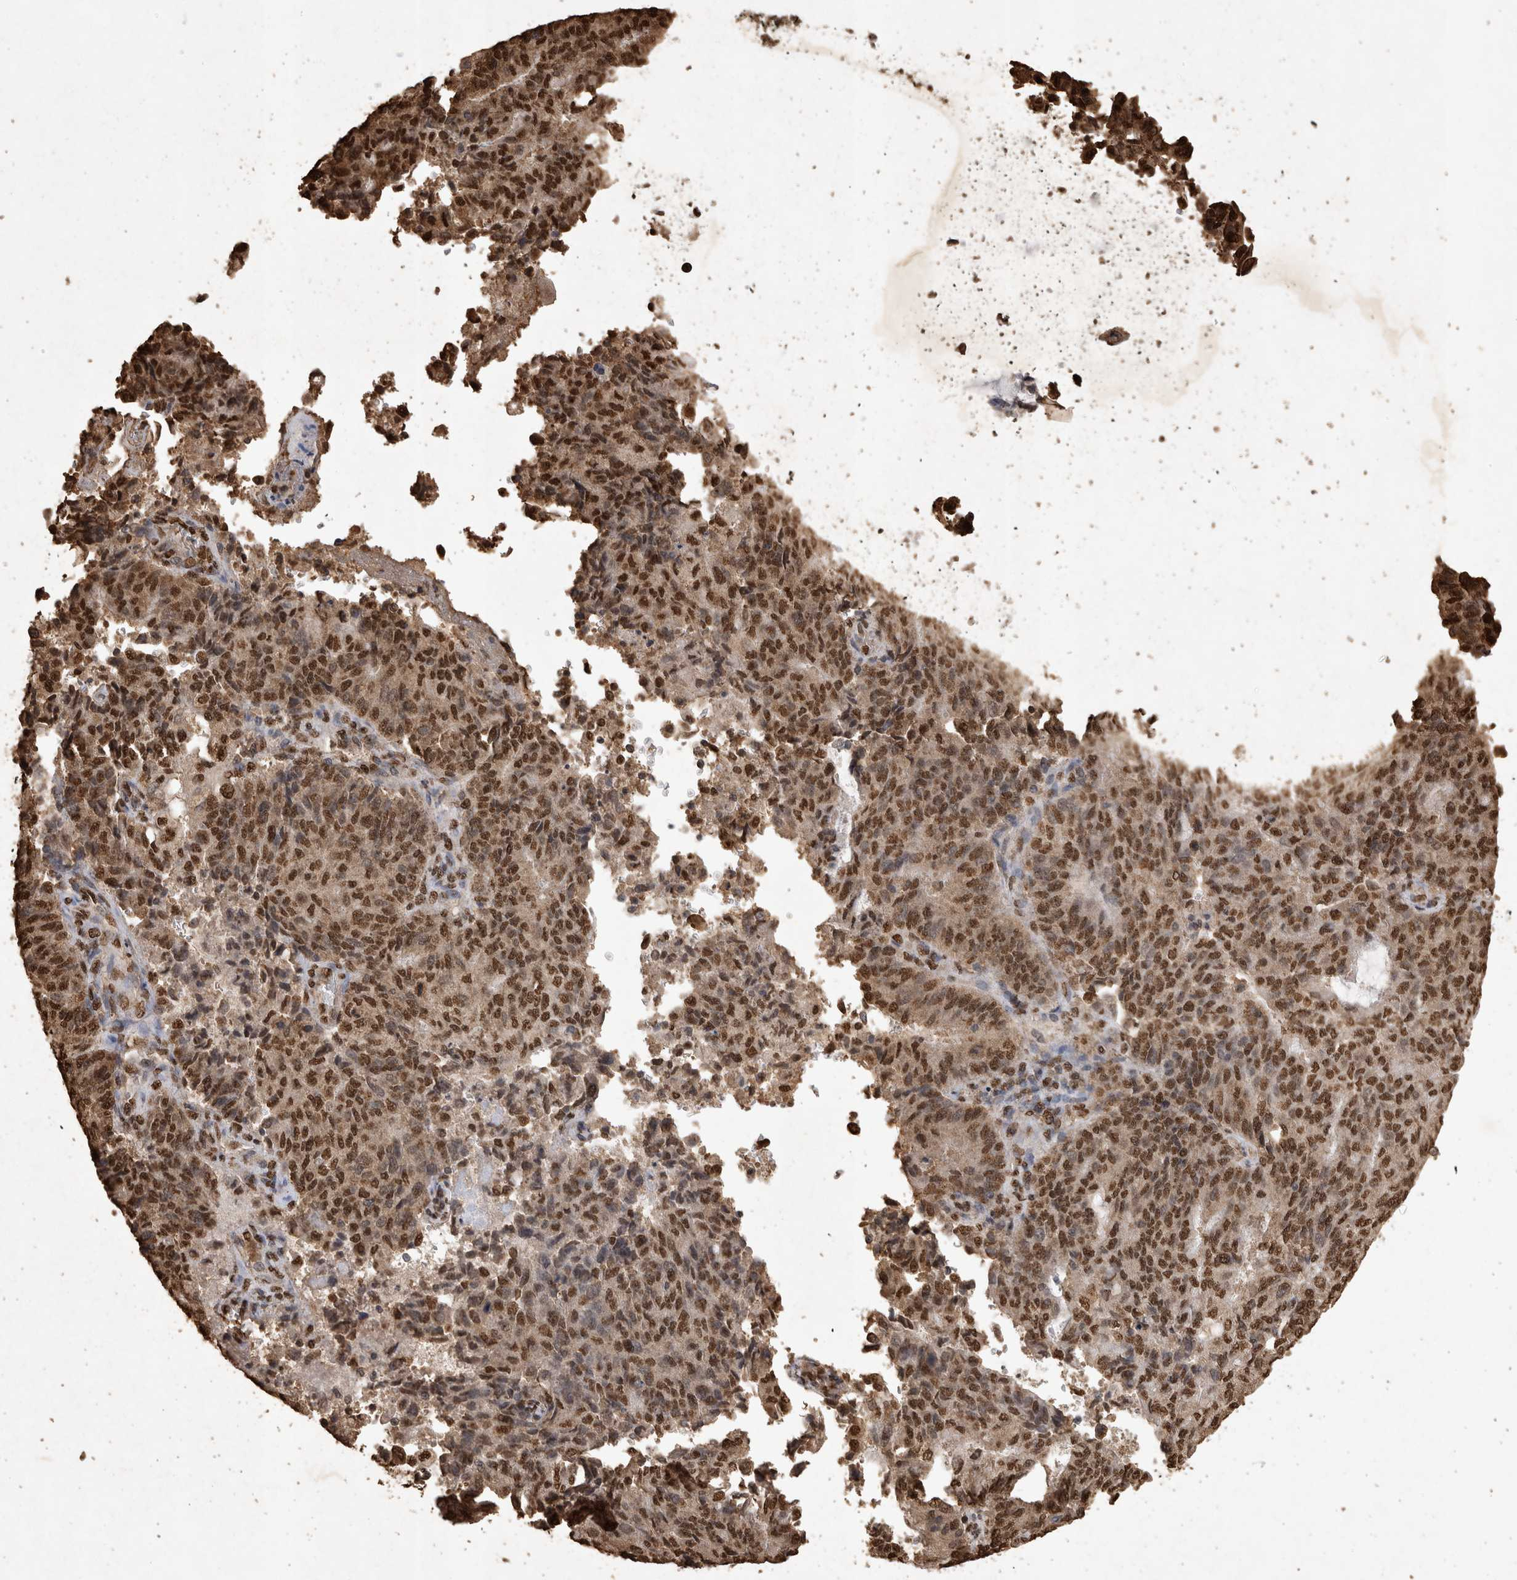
{"staining": {"intensity": "strong", "quantity": ">75%", "location": "nuclear"}, "tissue": "endometrial cancer", "cell_type": "Tumor cells", "image_type": "cancer", "snomed": [{"axis": "morphology", "description": "Adenocarcinoma, NOS"}, {"axis": "topography", "description": "Endometrium"}], "caption": "Tumor cells exhibit strong nuclear positivity in about >75% of cells in endometrial adenocarcinoma. The protein is stained brown, and the nuclei are stained in blue (DAB (3,3'-diaminobenzidine) IHC with brightfield microscopy, high magnification).", "gene": "OAS2", "patient": {"sex": "female", "age": 80}}